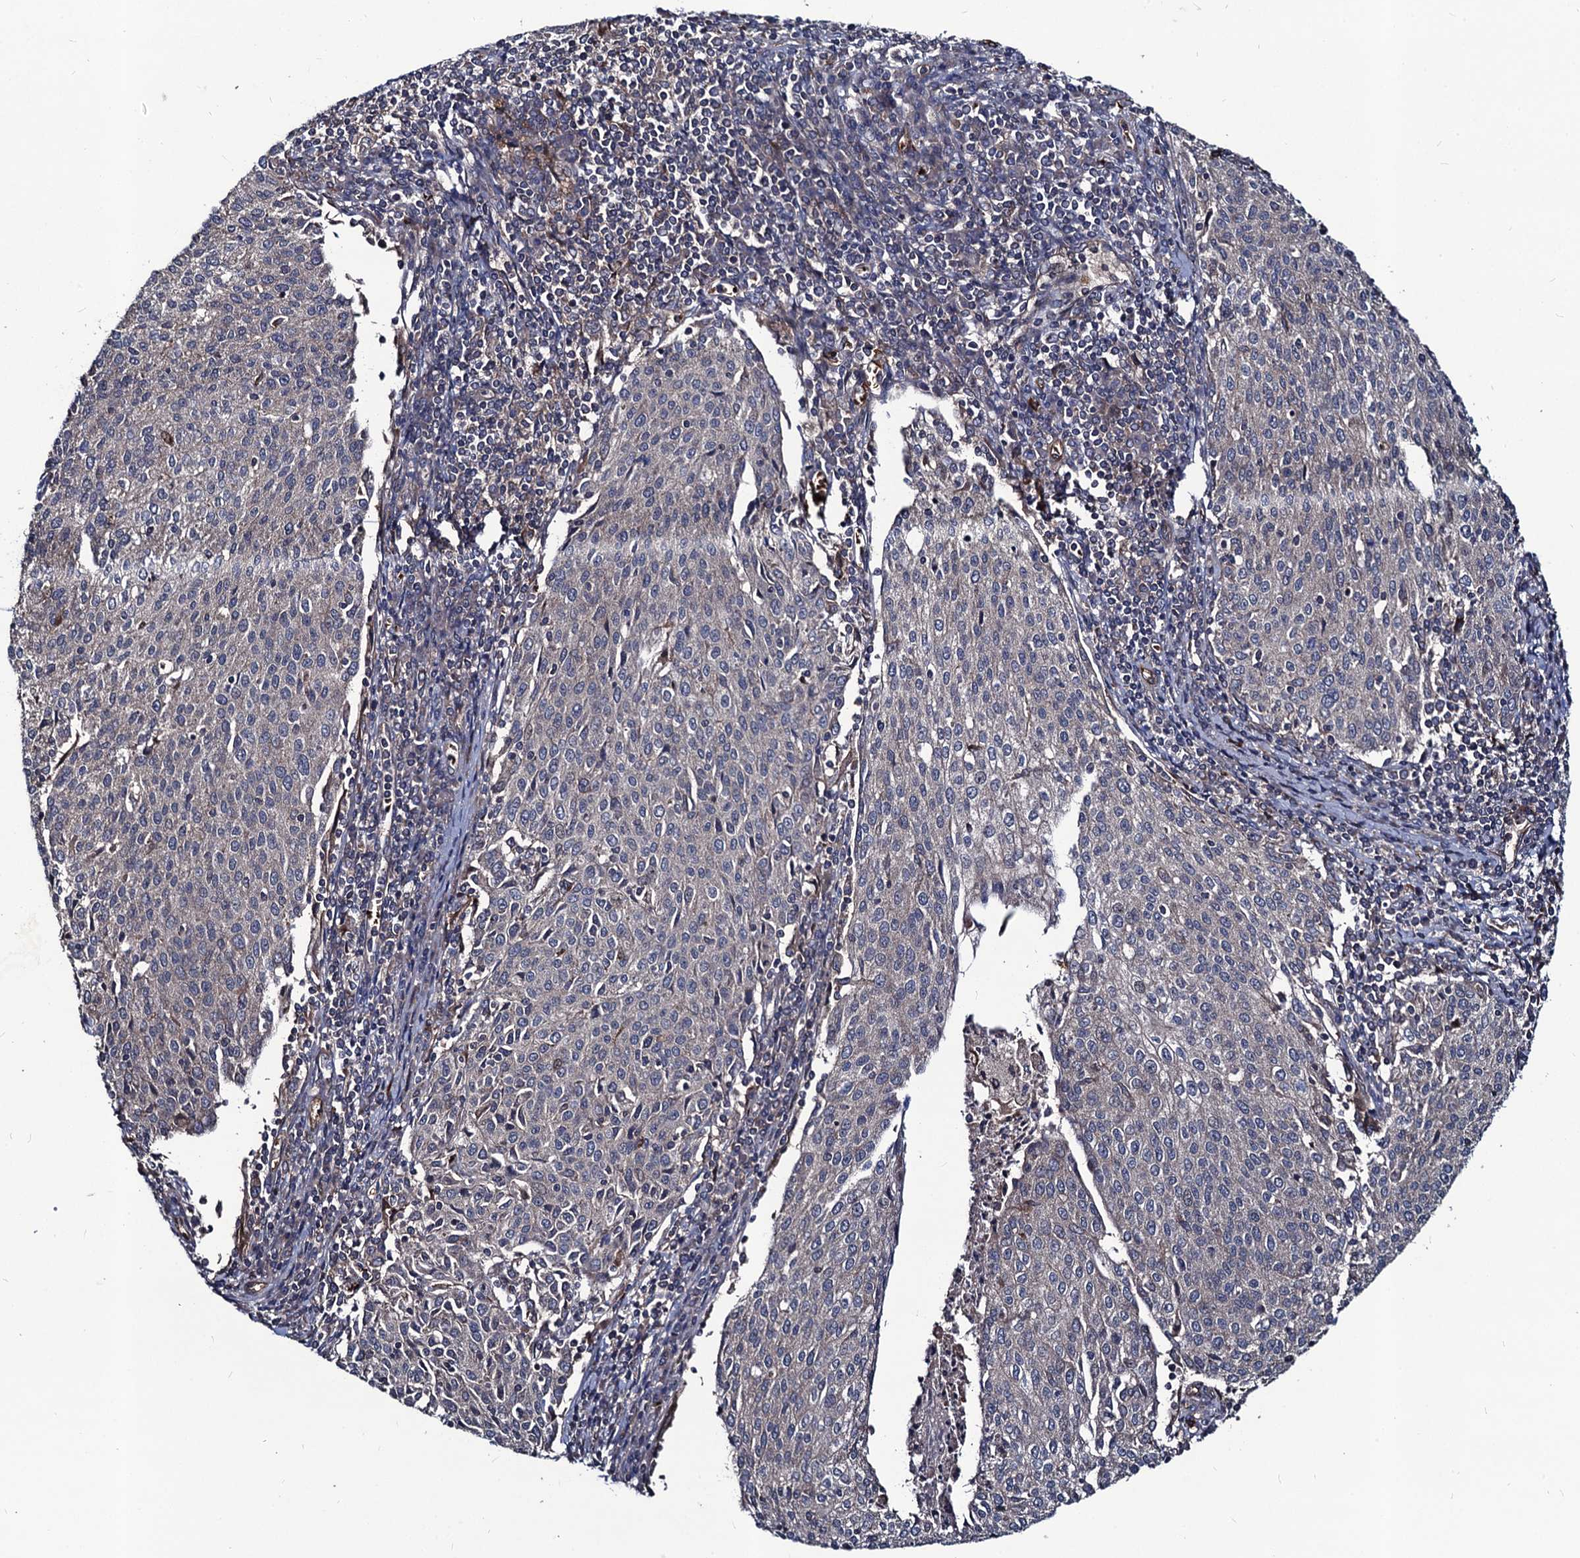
{"staining": {"intensity": "negative", "quantity": "none", "location": "none"}, "tissue": "cervical cancer", "cell_type": "Tumor cells", "image_type": "cancer", "snomed": [{"axis": "morphology", "description": "Squamous cell carcinoma, NOS"}, {"axis": "topography", "description": "Cervix"}], "caption": "DAB immunohistochemical staining of human squamous cell carcinoma (cervical) demonstrates no significant expression in tumor cells.", "gene": "KXD1", "patient": {"sex": "female", "age": 46}}